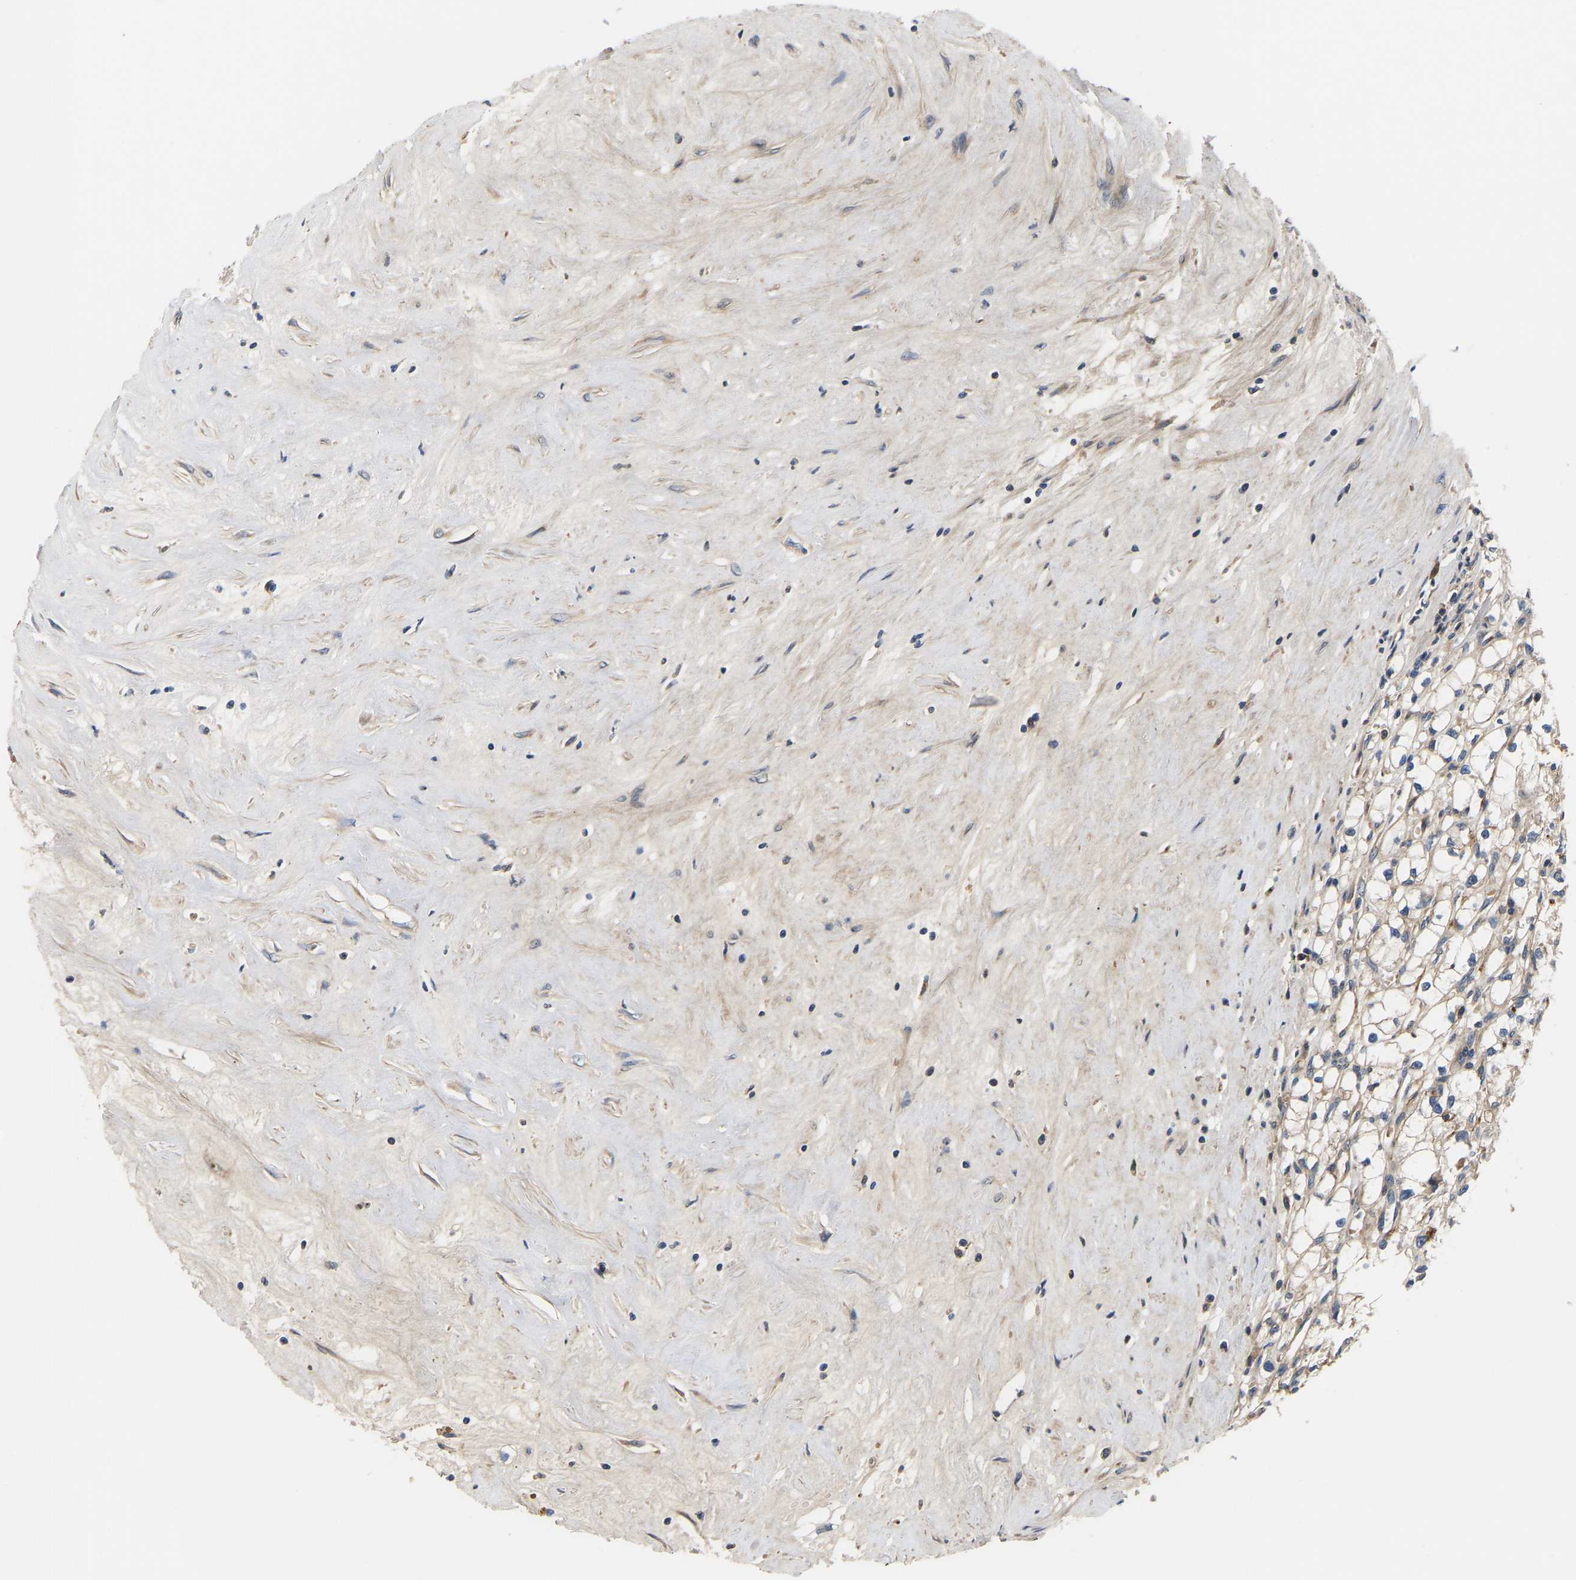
{"staining": {"intensity": "weak", "quantity": ">75%", "location": "cytoplasmic/membranous"}, "tissue": "renal cancer", "cell_type": "Tumor cells", "image_type": "cancer", "snomed": [{"axis": "morphology", "description": "Adenocarcinoma, NOS"}, {"axis": "topography", "description": "Kidney"}], "caption": "This micrograph displays immunohistochemistry (IHC) staining of human renal adenocarcinoma, with low weak cytoplasmic/membranous staining in approximately >75% of tumor cells.", "gene": "AIMP2", "patient": {"sex": "male", "age": 56}}